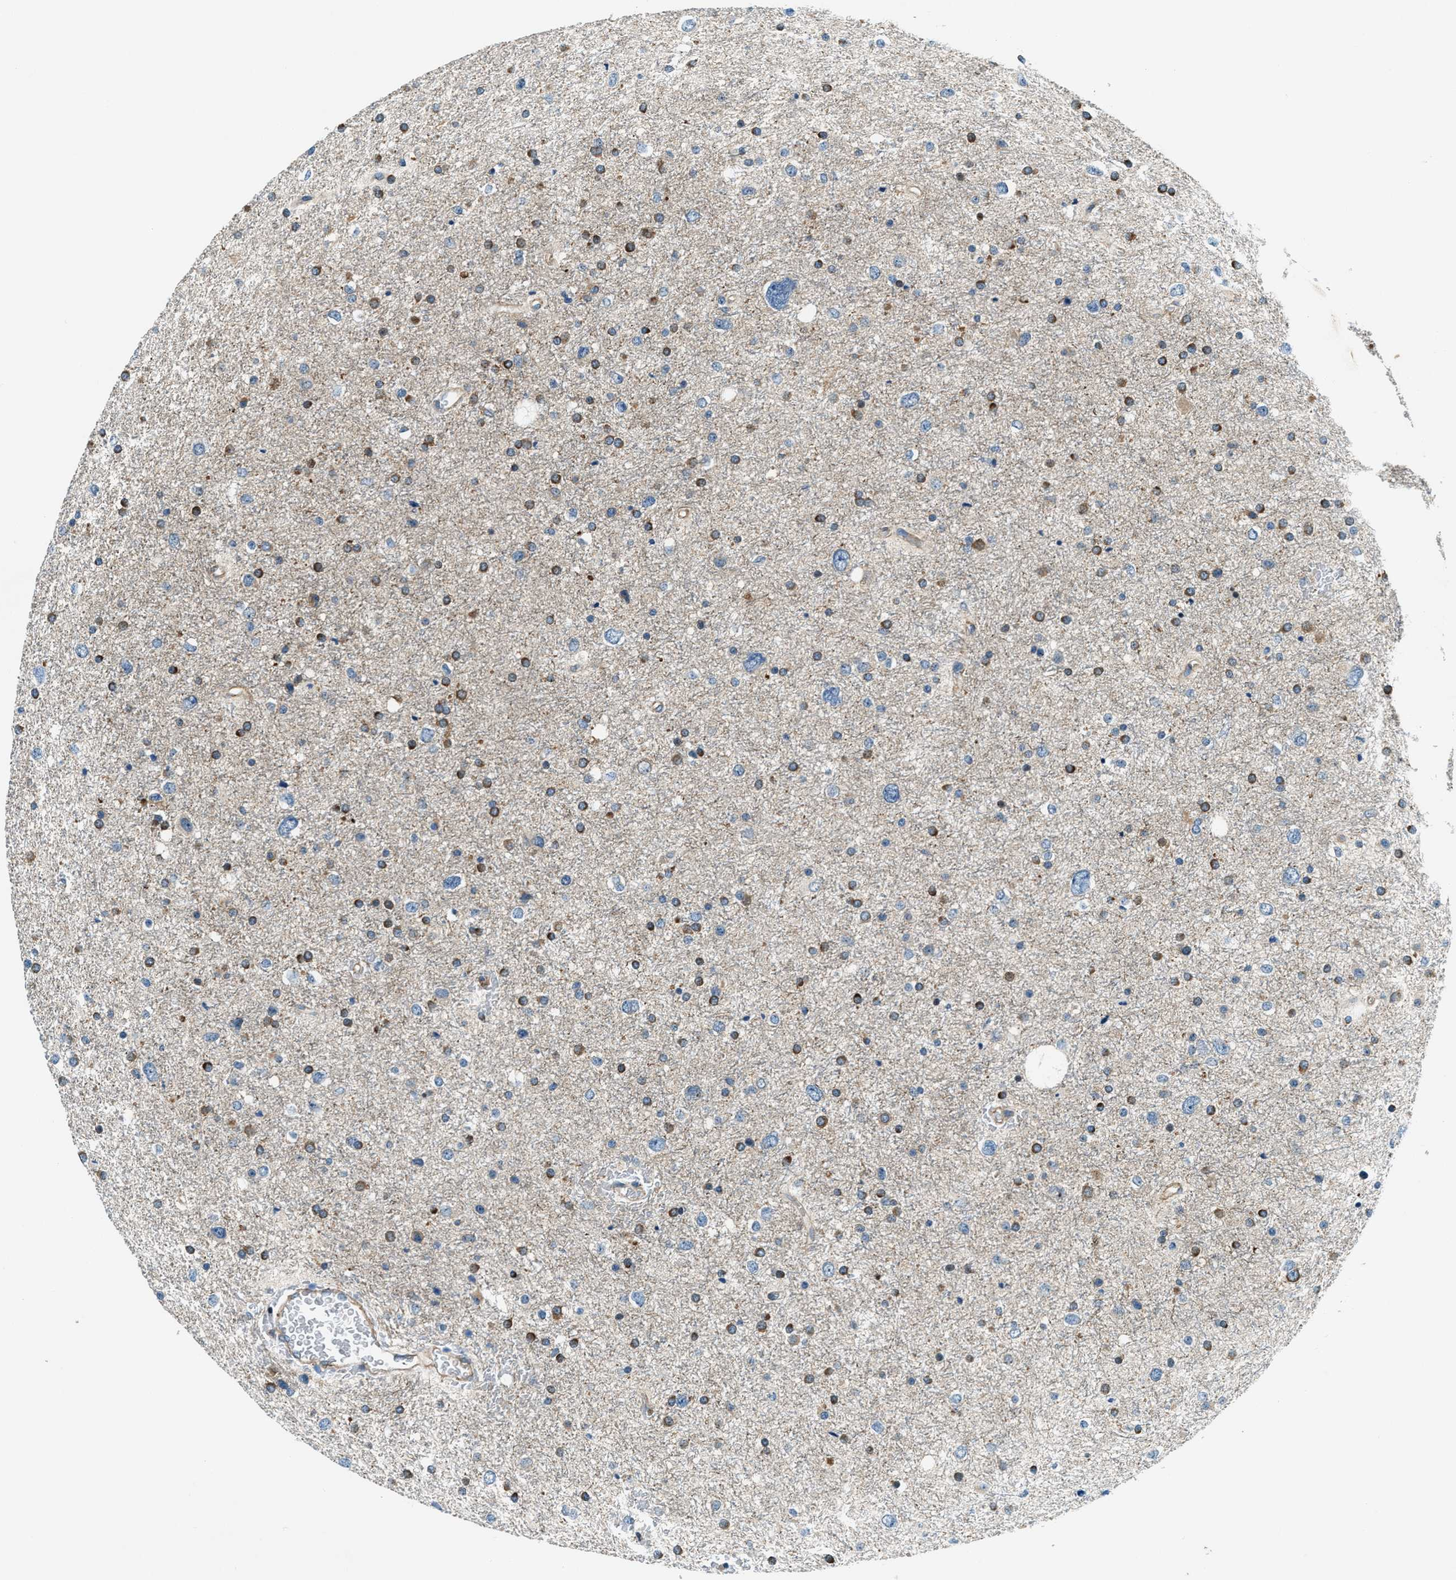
{"staining": {"intensity": "moderate", "quantity": "25%-75%", "location": "cytoplasmic/membranous"}, "tissue": "glioma", "cell_type": "Tumor cells", "image_type": "cancer", "snomed": [{"axis": "morphology", "description": "Glioma, malignant, Low grade"}, {"axis": "topography", "description": "Brain"}], "caption": "Immunohistochemistry (DAB (3,3'-diaminobenzidine)) staining of human glioma reveals moderate cytoplasmic/membranous protein staining in approximately 25%-75% of tumor cells.", "gene": "C2orf66", "patient": {"sex": "female", "age": 37}}